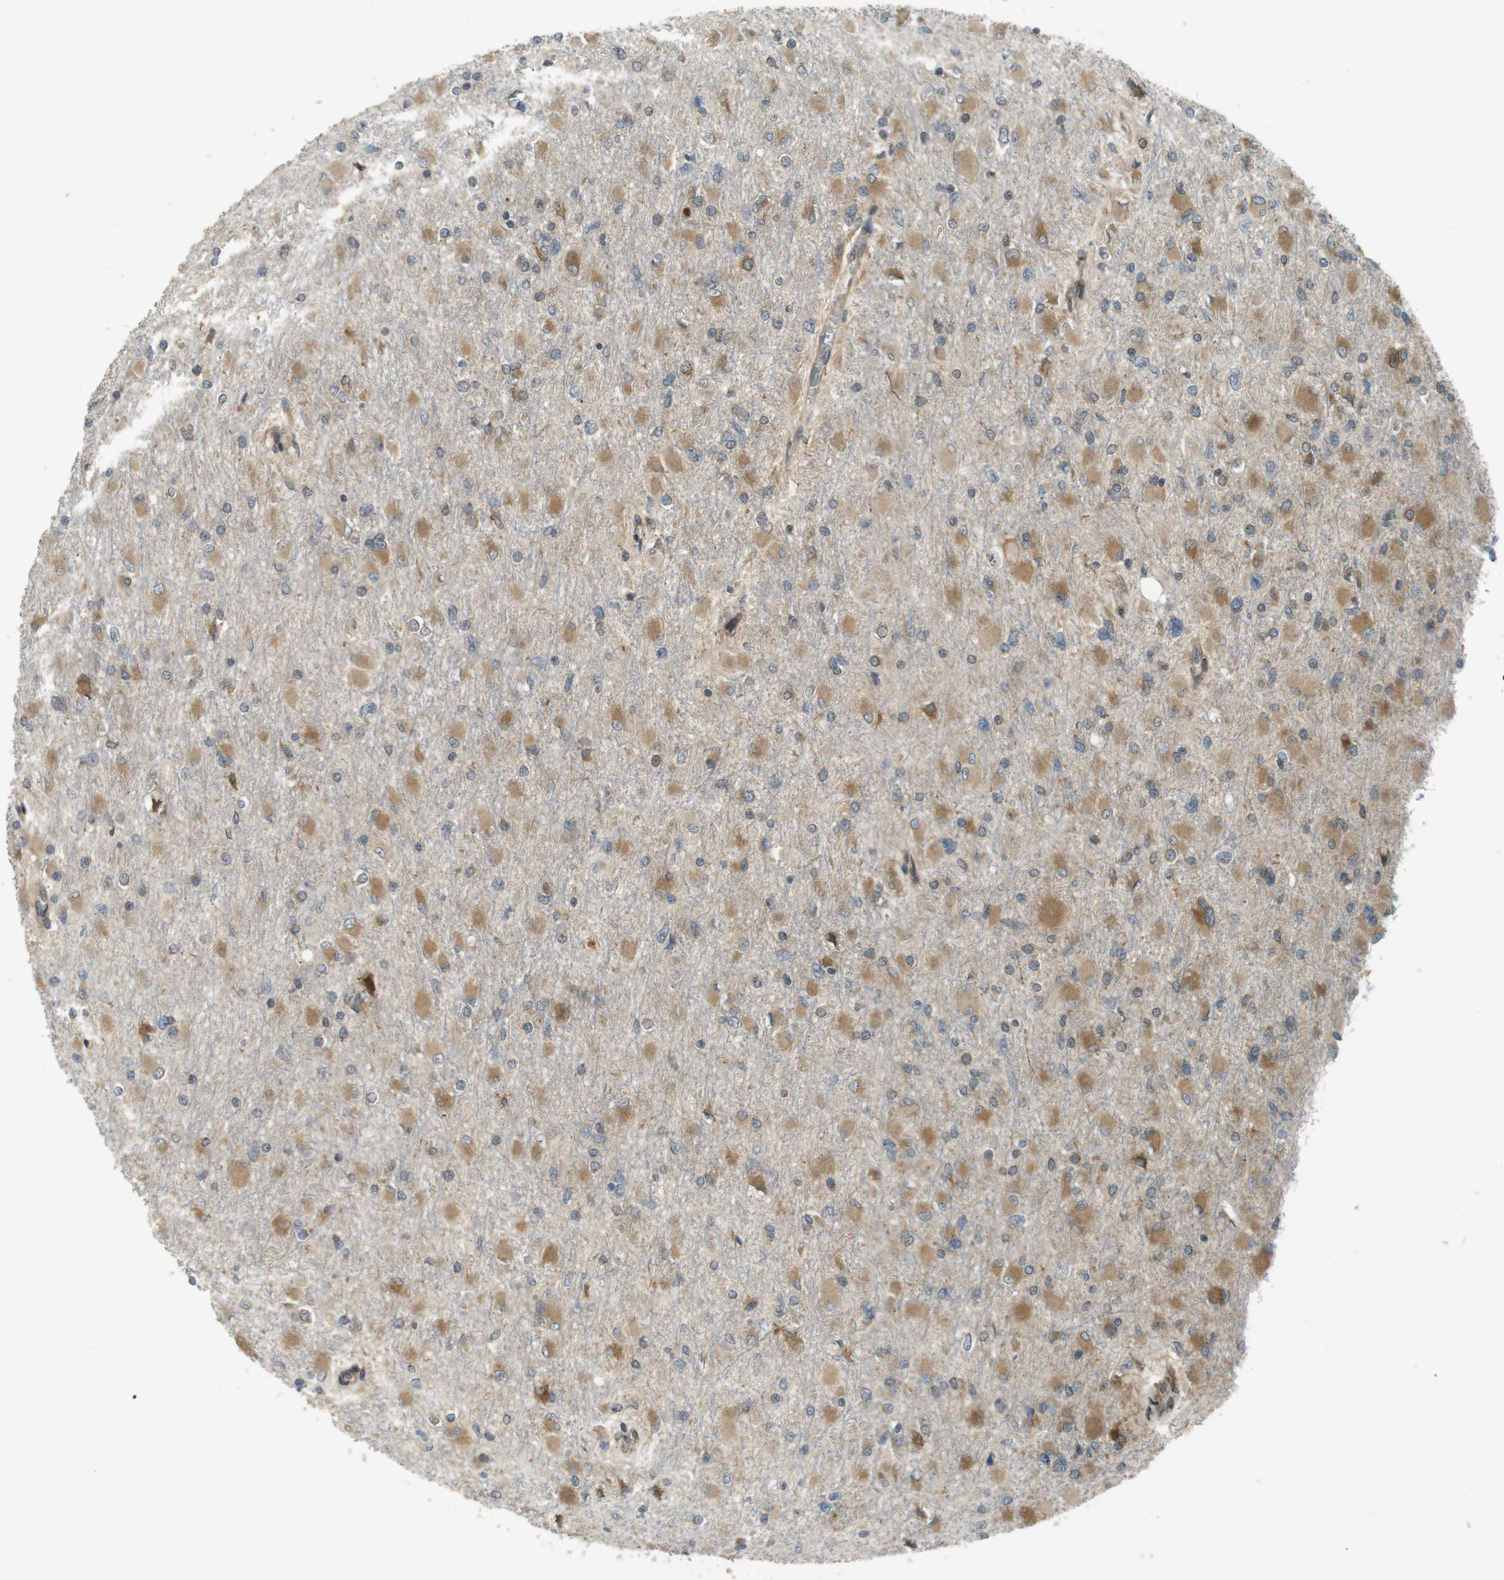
{"staining": {"intensity": "moderate", "quantity": ">75%", "location": "cytoplasmic/membranous"}, "tissue": "glioma", "cell_type": "Tumor cells", "image_type": "cancer", "snomed": [{"axis": "morphology", "description": "Glioma, malignant, High grade"}, {"axis": "topography", "description": "Cerebral cortex"}], "caption": "High-grade glioma (malignant) stained with immunohistochemistry (IHC) displays moderate cytoplasmic/membranous positivity in about >75% of tumor cells.", "gene": "TMED4", "patient": {"sex": "female", "age": 36}}